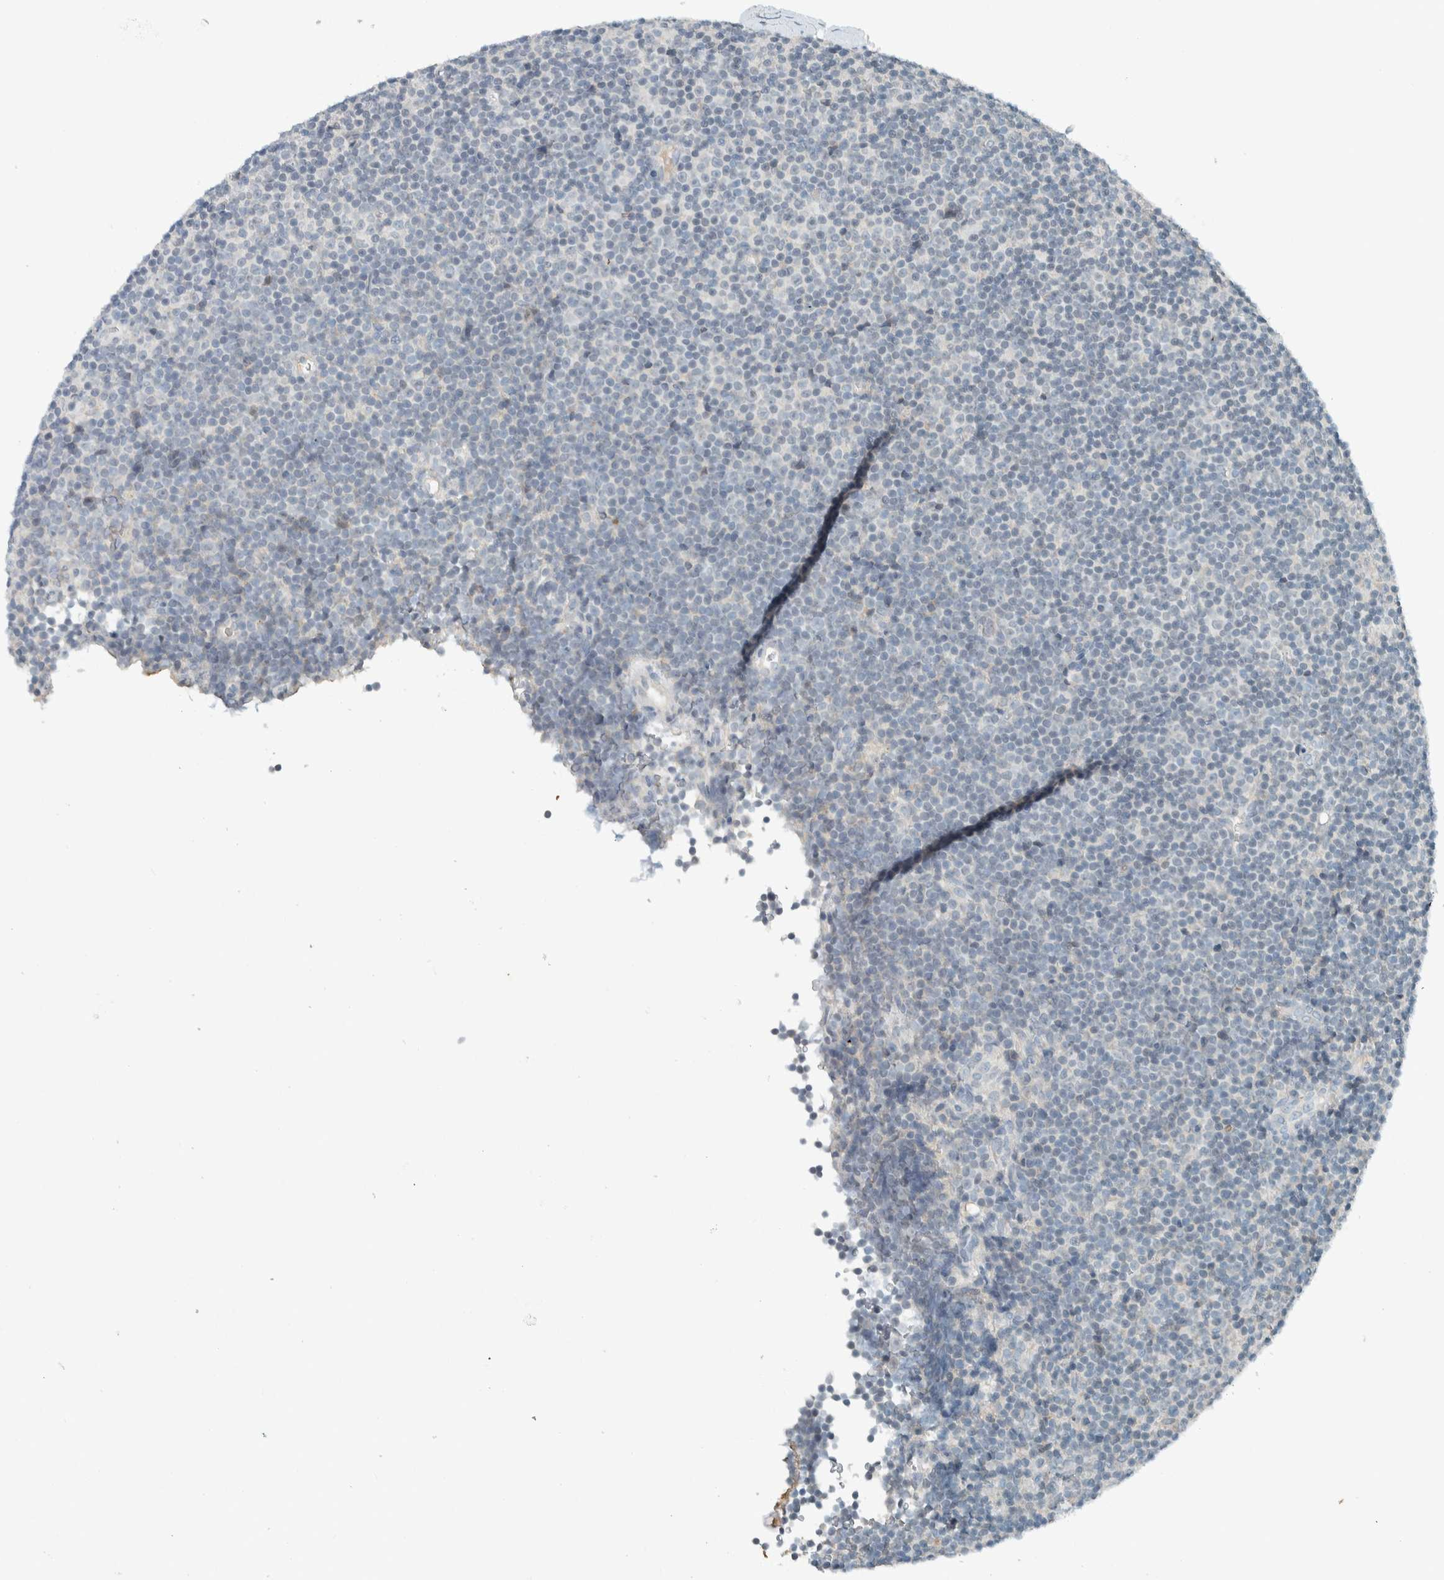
{"staining": {"intensity": "negative", "quantity": "none", "location": "none"}, "tissue": "lymphoma", "cell_type": "Tumor cells", "image_type": "cancer", "snomed": [{"axis": "morphology", "description": "Malignant lymphoma, non-Hodgkin's type, Low grade"}, {"axis": "topography", "description": "Lymph node"}], "caption": "High power microscopy photomicrograph of an immunohistochemistry (IHC) micrograph of low-grade malignant lymphoma, non-Hodgkin's type, revealing no significant staining in tumor cells.", "gene": "CERCAM", "patient": {"sex": "female", "age": 67}}